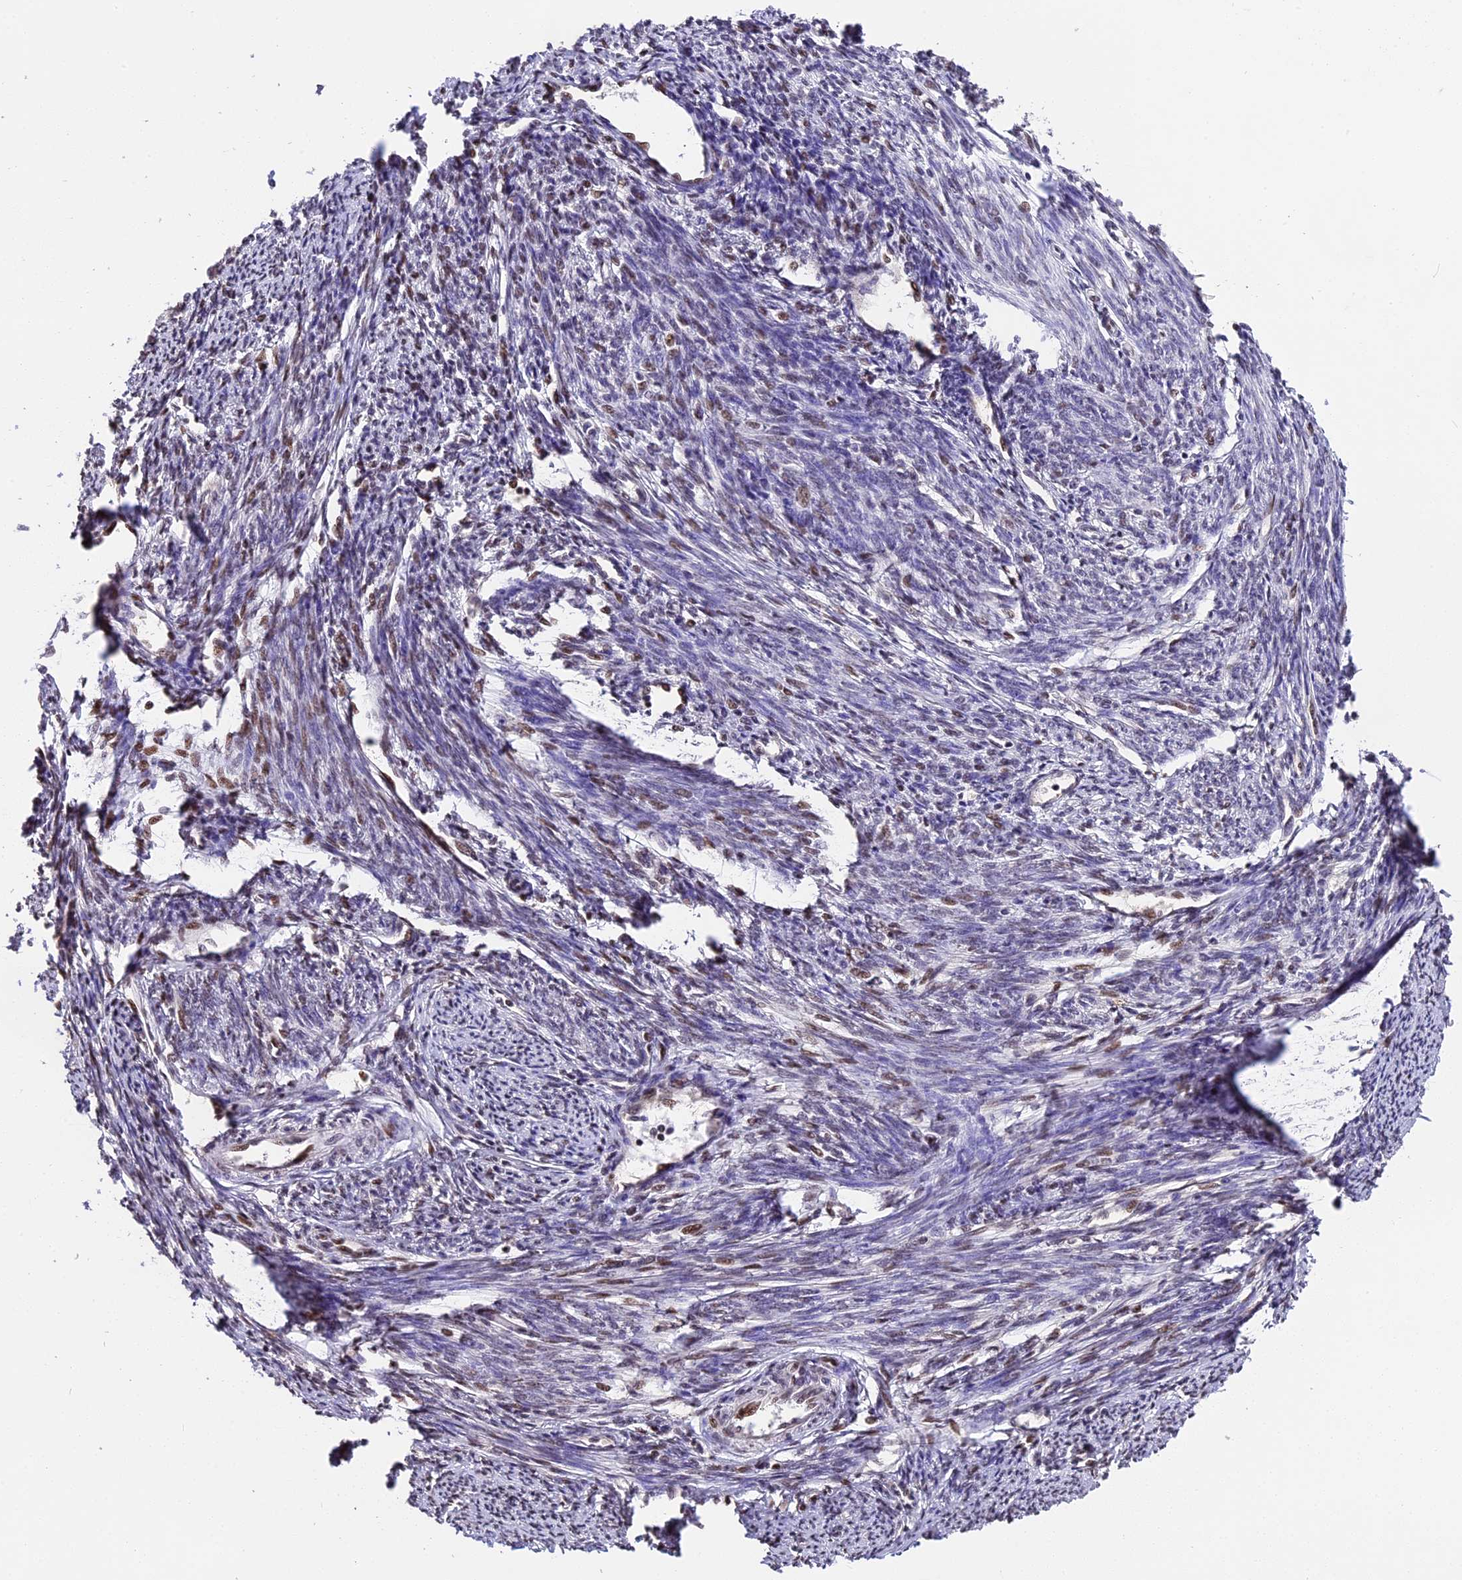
{"staining": {"intensity": "strong", "quantity": "25%-75%", "location": "nuclear"}, "tissue": "smooth muscle", "cell_type": "Smooth muscle cells", "image_type": "normal", "snomed": [{"axis": "morphology", "description": "Normal tissue, NOS"}, {"axis": "topography", "description": "Smooth muscle"}, {"axis": "topography", "description": "Uterus"}], "caption": "DAB (3,3'-diaminobenzidine) immunohistochemical staining of benign smooth muscle demonstrates strong nuclear protein positivity in about 25%-75% of smooth muscle cells. (DAB = brown stain, brightfield microscopy at high magnification).", "gene": "POLR3E", "patient": {"sex": "female", "age": 59}}